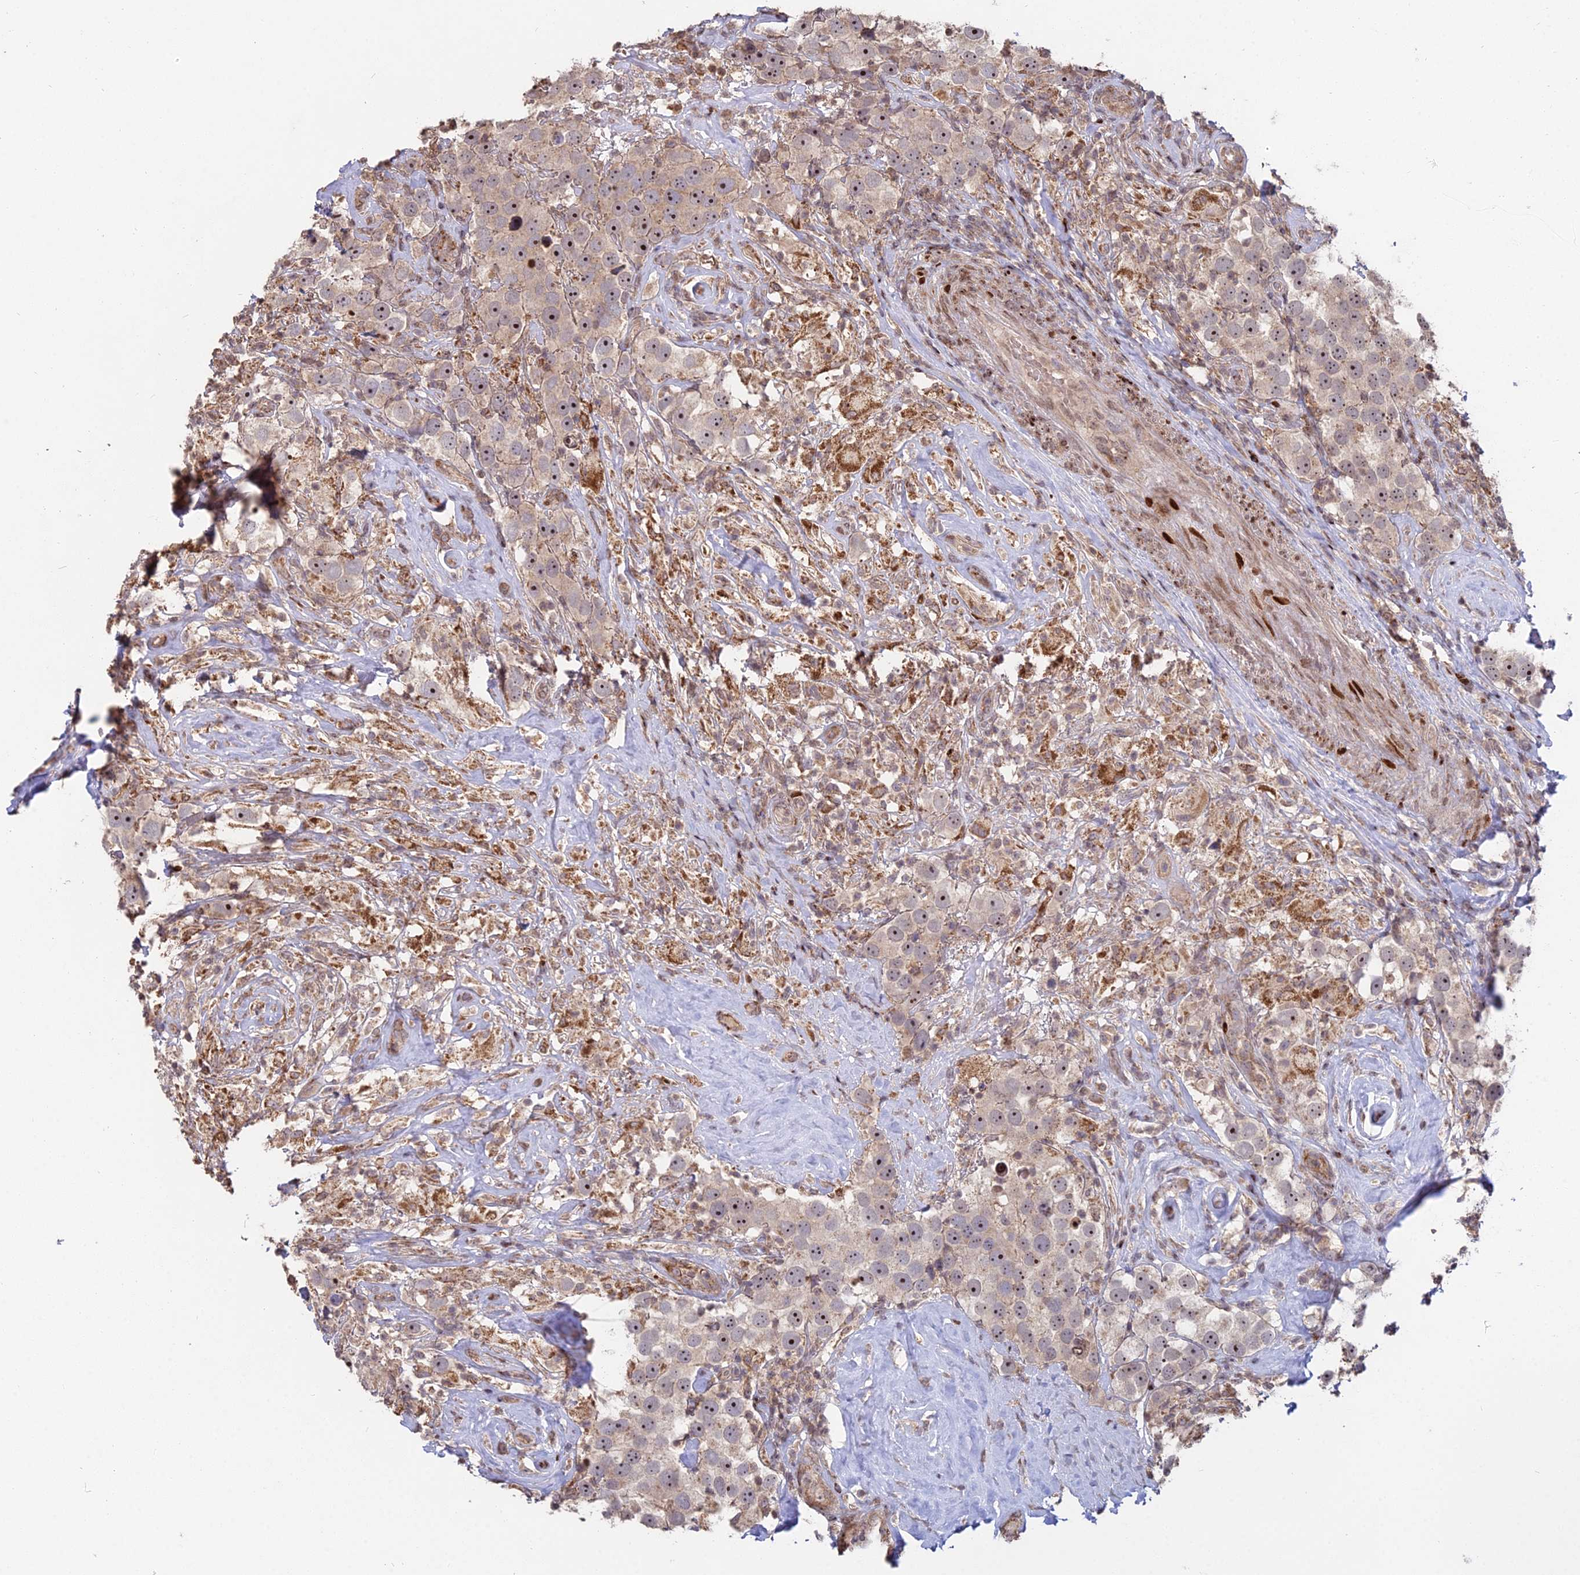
{"staining": {"intensity": "weak", "quantity": ">75%", "location": "cytoplasmic/membranous,nuclear"}, "tissue": "testis cancer", "cell_type": "Tumor cells", "image_type": "cancer", "snomed": [{"axis": "morphology", "description": "Seminoma, NOS"}, {"axis": "topography", "description": "Testis"}], "caption": "Protein expression analysis of testis cancer reveals weak cytoplasmic/membranous and nuclear staining in approximately >75% of tumor cells. (IHC, brightfield microscopy, high magnification).", "gene": "RBMS2", "patient": {"sex": "male", "age": 49}}